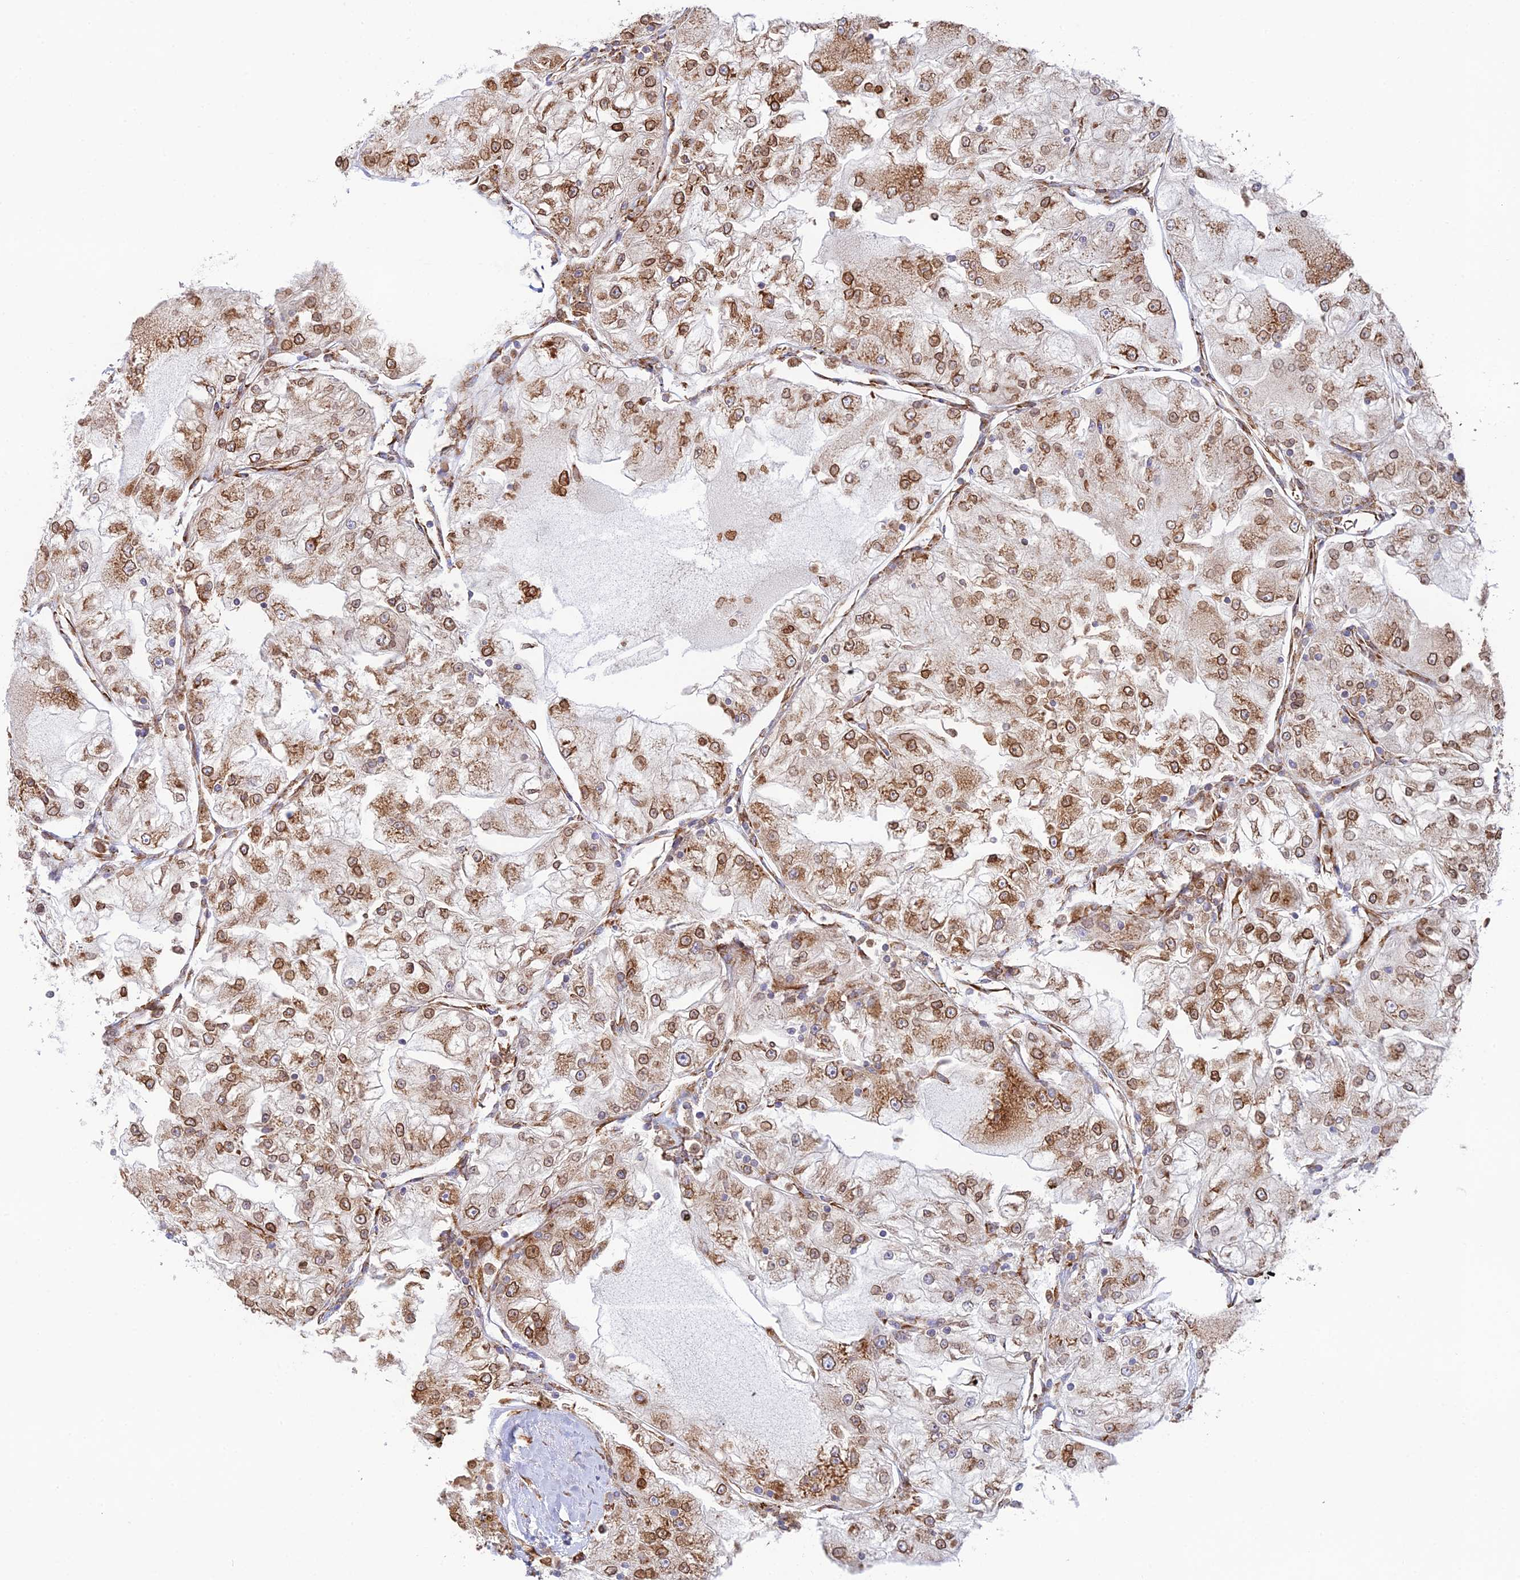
{"staining": {"intensity": "moderate", "quantity": ">75%", "location": "cytoplasmic/membranous,nuclear"}, "tissue": "renal cancer", "cell_type": "Tumor cells", "image_type": "cancer", "snomed": [{"axis": "morphology", "description": "Adenocarcinoma, NOS"}, {"axis": "topography", "description": "Kidney"}], "caption": "Tumor cells reveal medium levels of moderate cytoplasmic/membranous and nuclear staining in about >75% of cells in human adenocarcinoma (renal). Nuclei are stained in blue.", "gene": "CCDC69", "patient": {"sex": "female", "age": 72}}